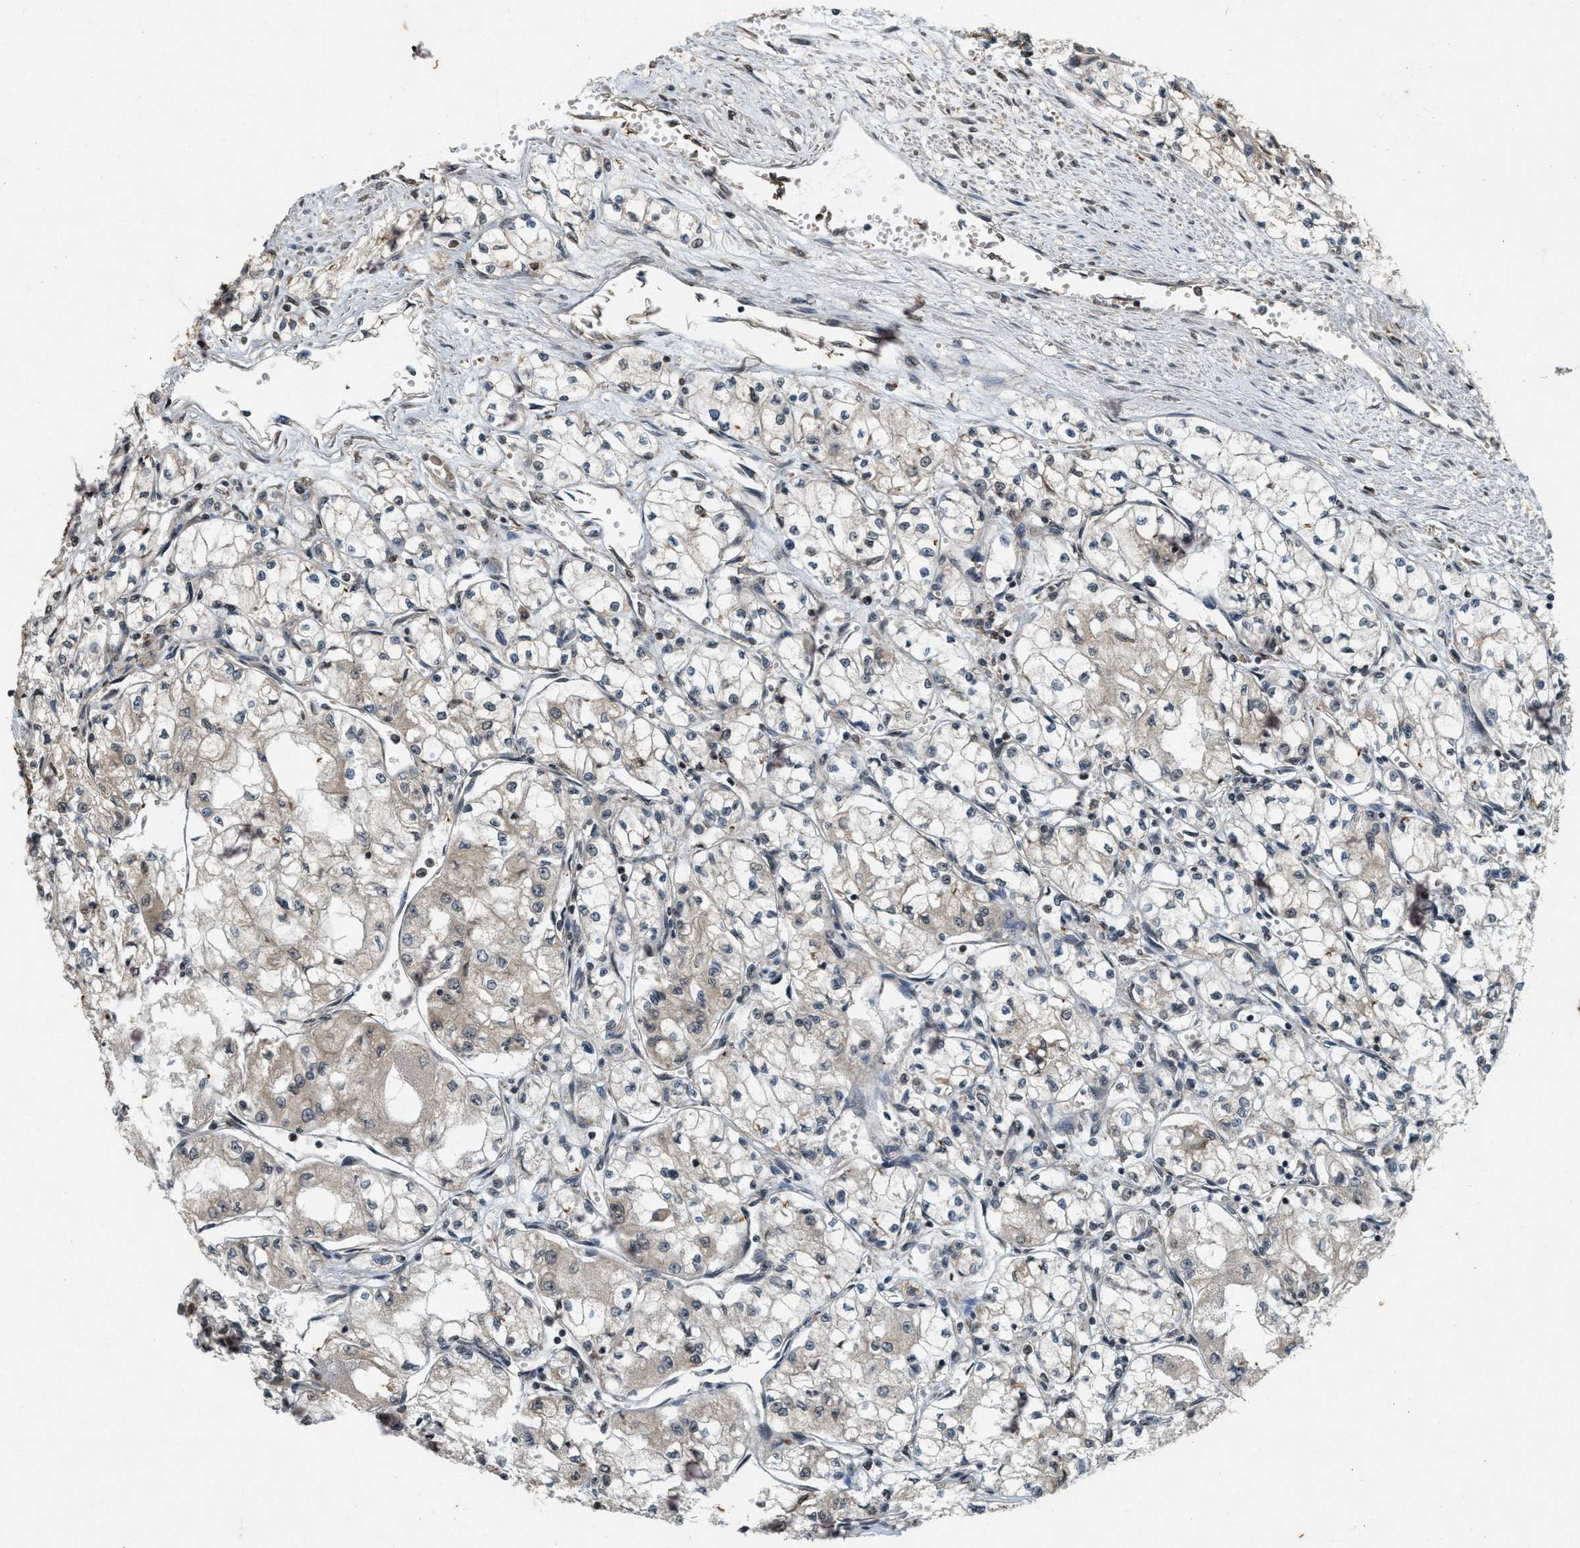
{"staining": {"intensity": "weak", "quantity": "<25%", "location": "cytoplasmic/membranous"}, "tissue": "renal cancer", "cell_type": "Tumor cells", "image_type": "cancer", "snomed": [{"axis": "morphology", "description": "Normal tissue, NOS"}, {"axis": "morphology", "description": "Adenocarcinoma, NOS"}, {"axis": "topography", "description": "Kidney"}], "caption": "IHC photomicrograph of neoplastic tissue: renal cancer (adenocarcinoma) stained with DAB (3,3'-diaminobenzidine) exhibits no significant protein expression in tumor cells. (DAB (3,3'-diaminobenzidine) immunohistochemistry, high magnification).", "gene": "KIF21A", "patient": {"sex": "male", "age": 59}}